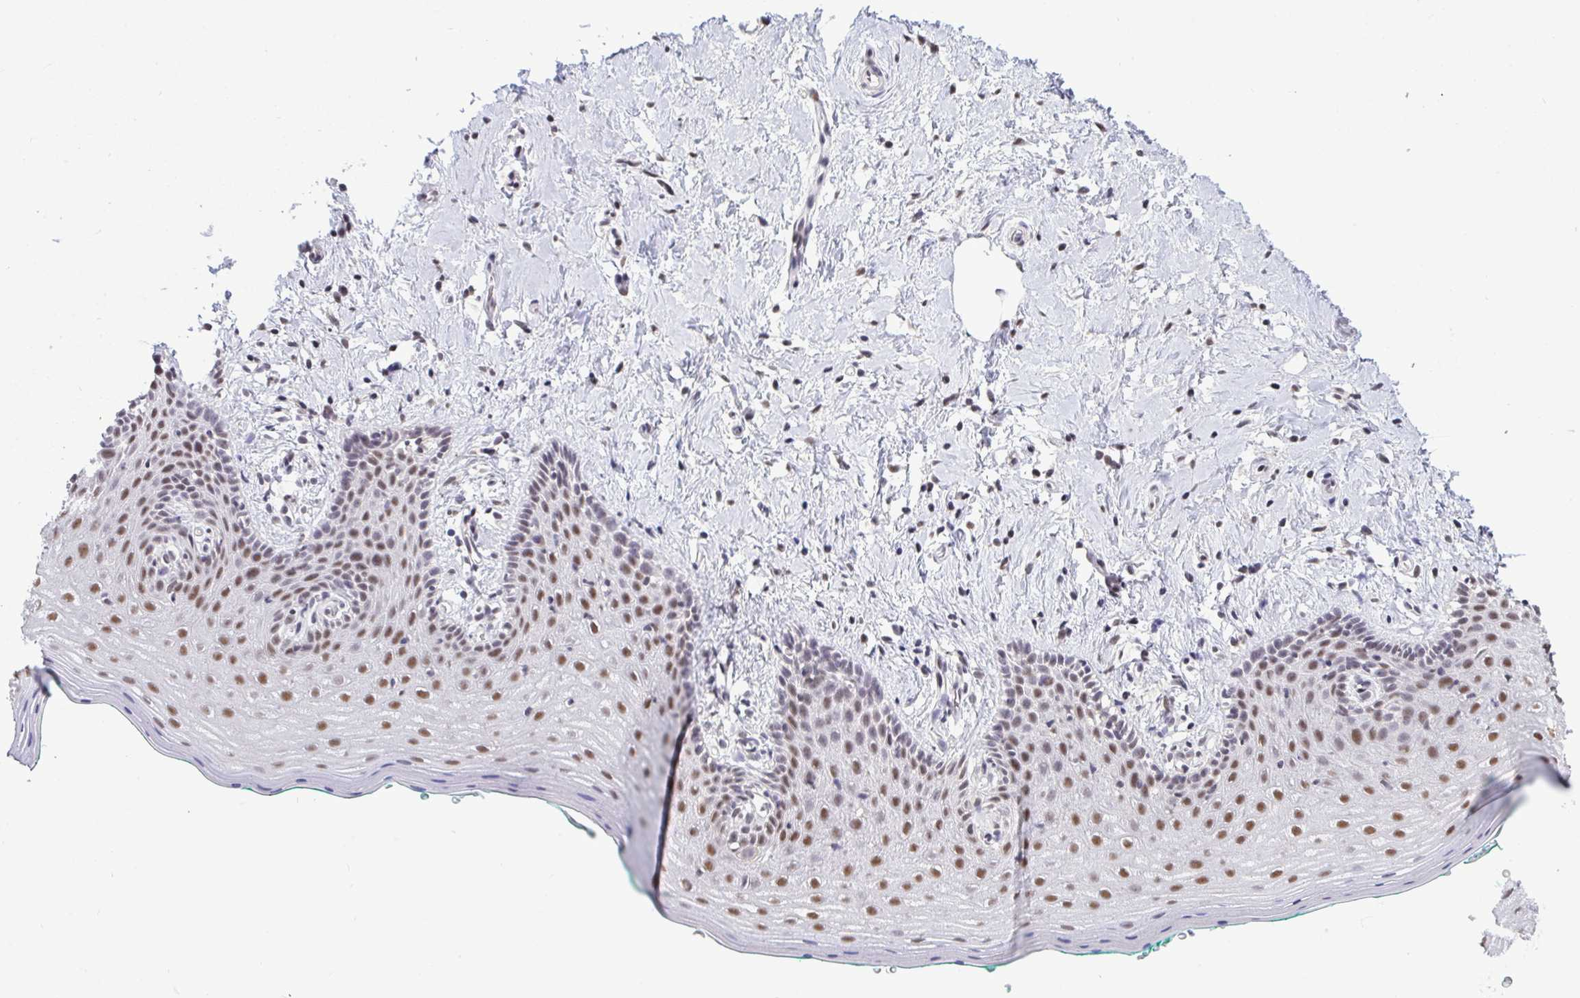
{"staining": {"intensity": "moderate", "quantity": ">75%", "location": "nuclear"}, "tissue": "vagina", "cell_type": "Squamous epithelial cells", "image_type": "normal", "snomed": [{"axis": "morphology", "description": "Normal tissue, NOS"}, {"axis": "topography", "description": "Vagina"}], "caption": "Protein staining of benign vagina exhibits moderate nuclear expression in approximately >75% of squamous epithelial cells.", "gene": "PUF60", "patient": {"sex": "female", "age": 42}}